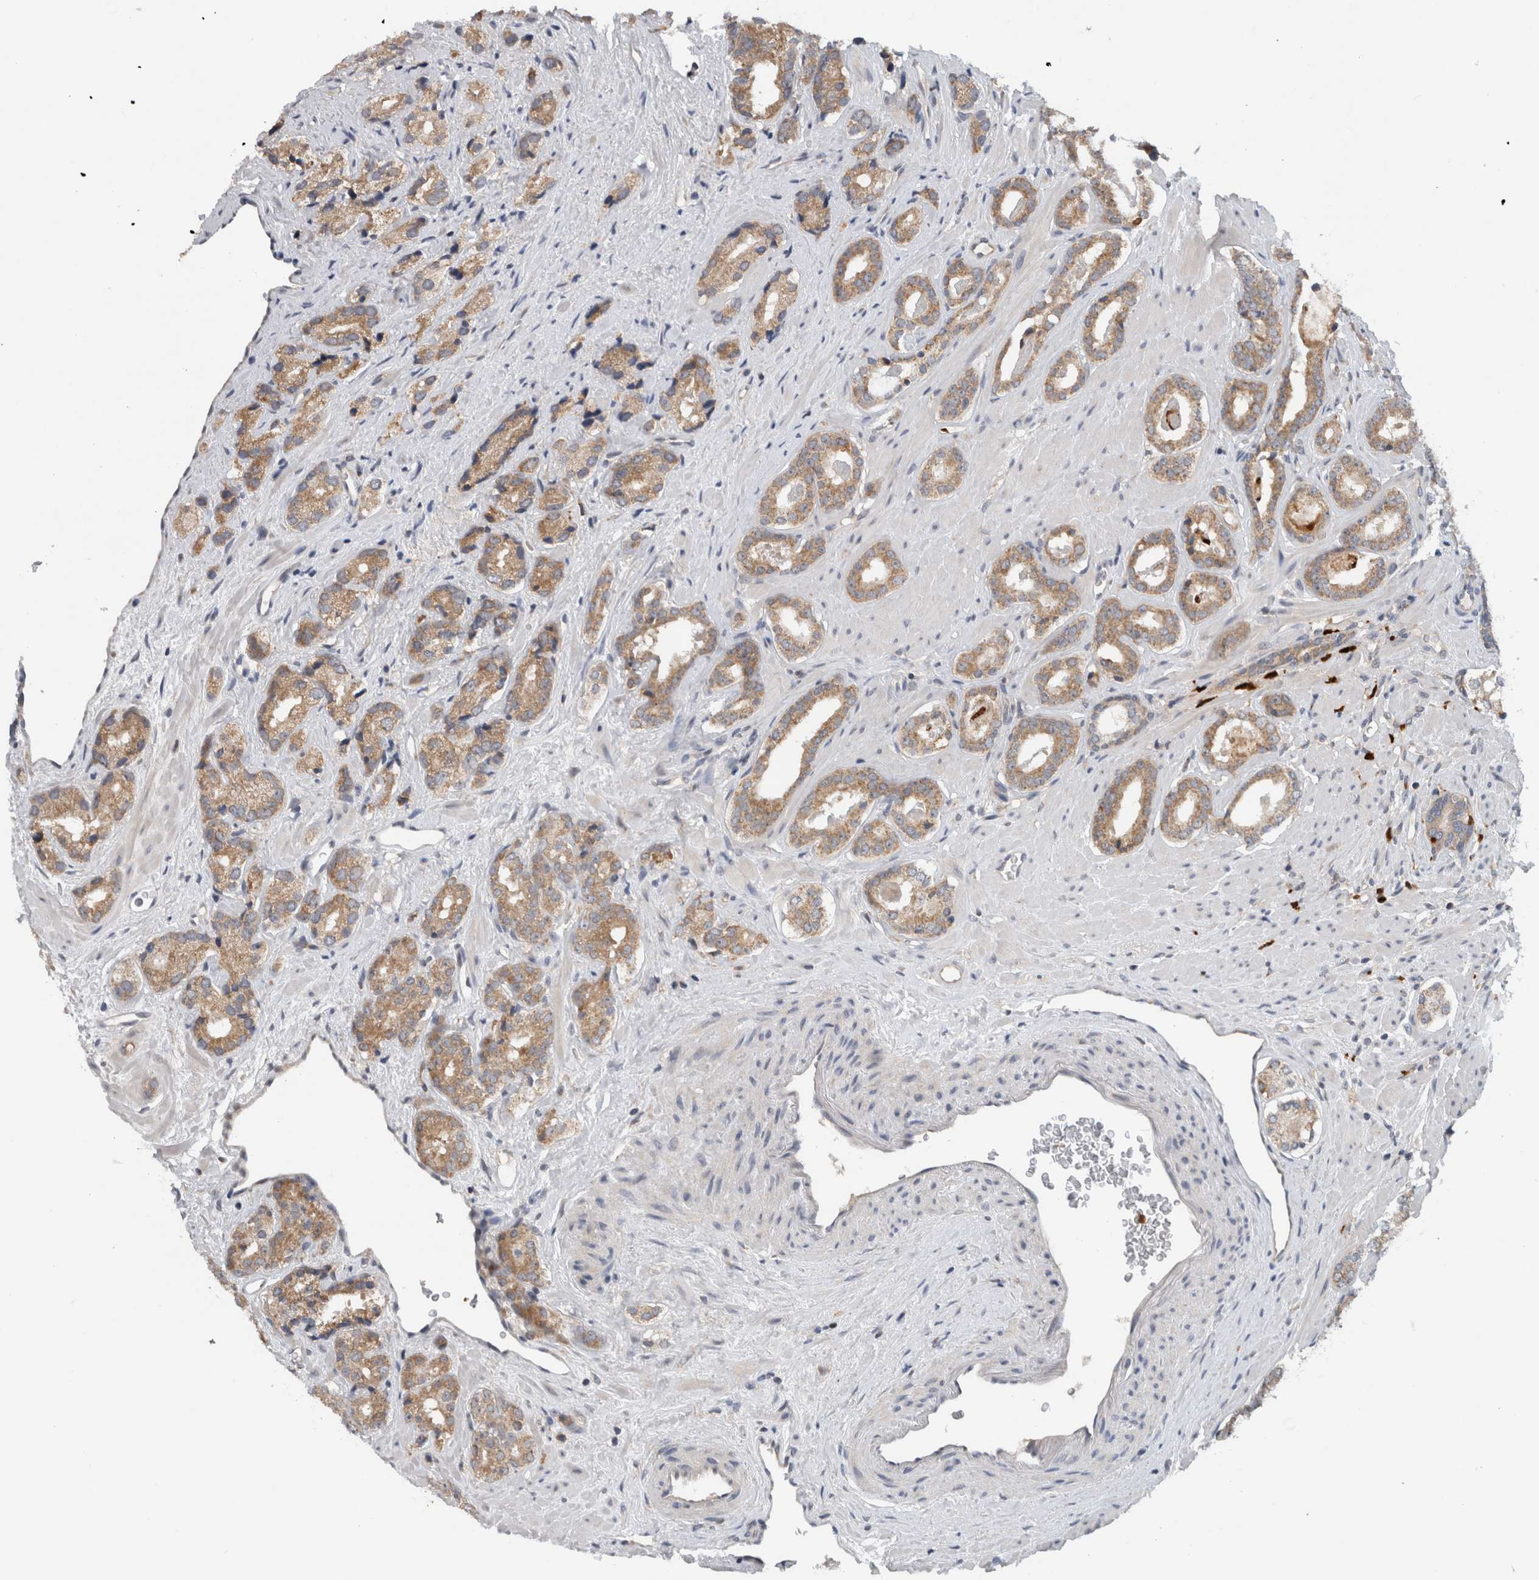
{"staining": {"intensity": "moderate", "quantity": ">75%", "location": "cytoplasmic/membranous"}, "tissue": "prostate cancer", "cell_type": "Tumor cells", "image_type": "cancer", "snomed": [{"axis": "morphology", "description": "Adenocarcinoma, High grade"}, {"axis": "topography", "description": "Prostate"}], "caption": "Moderate cytoplasmic/membranous expression is seen in about >75% of tumor cells in prostate high-grade adenocarcinoma.", "gene": "PDCD2", "patient": {"sex": "male", "age": 71}}